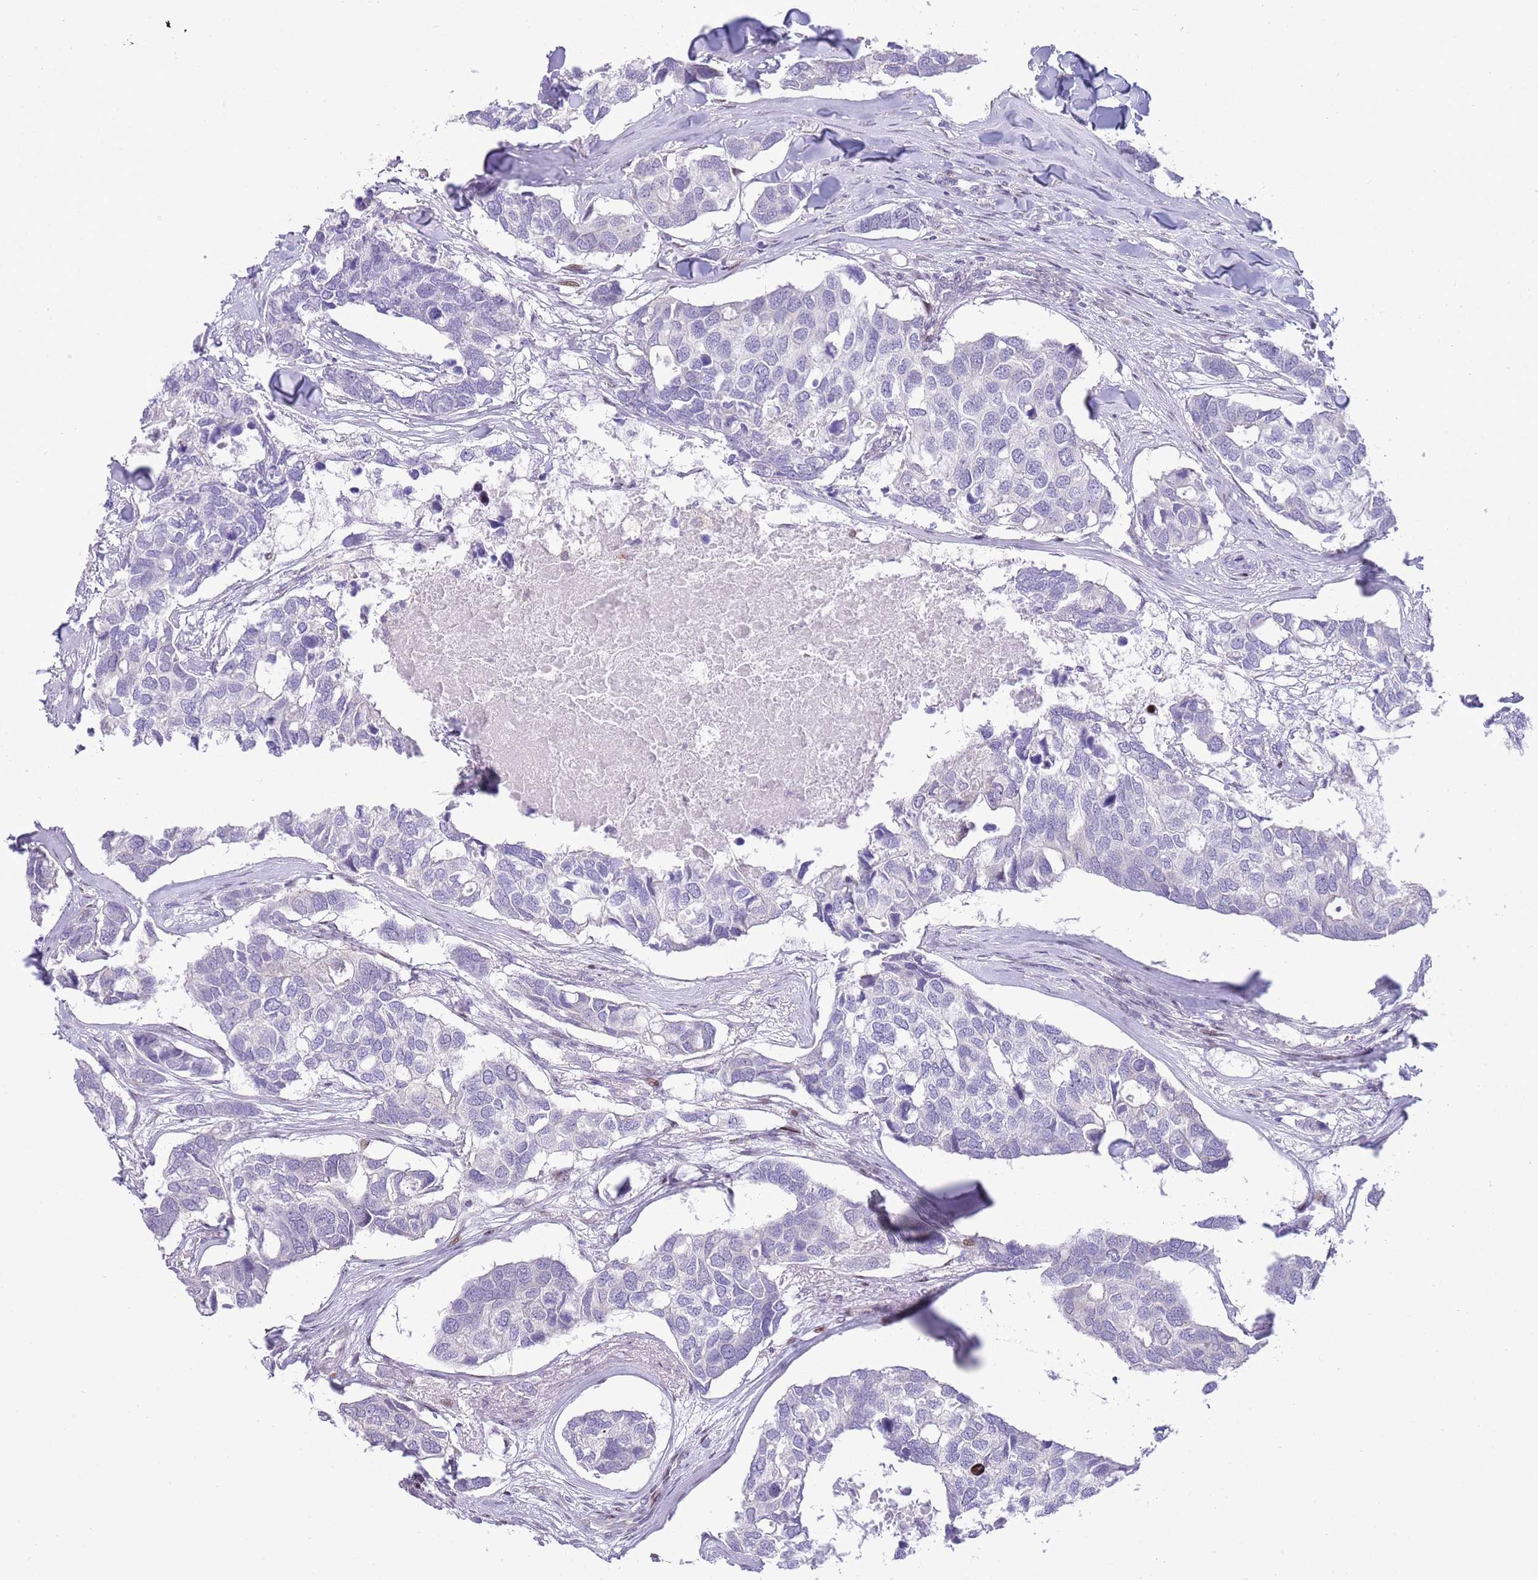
{"staining": {"intensity": "negative", "quantity": "none", "location": "none"}, "tissue": "breast cancer", "cell_type": "Tumor cells", "image_type": "cancer", "snomed": [{"axis": "morphology", "description": "Duct carcinoma"}, {"axis": "topography", "description": "Breast"}], "caption": "Breast cancer stained for a protein using IHC displays no positivity tumor cells.", "gene": "ANO8", "patient": {"sex": "female", "age": 83}}